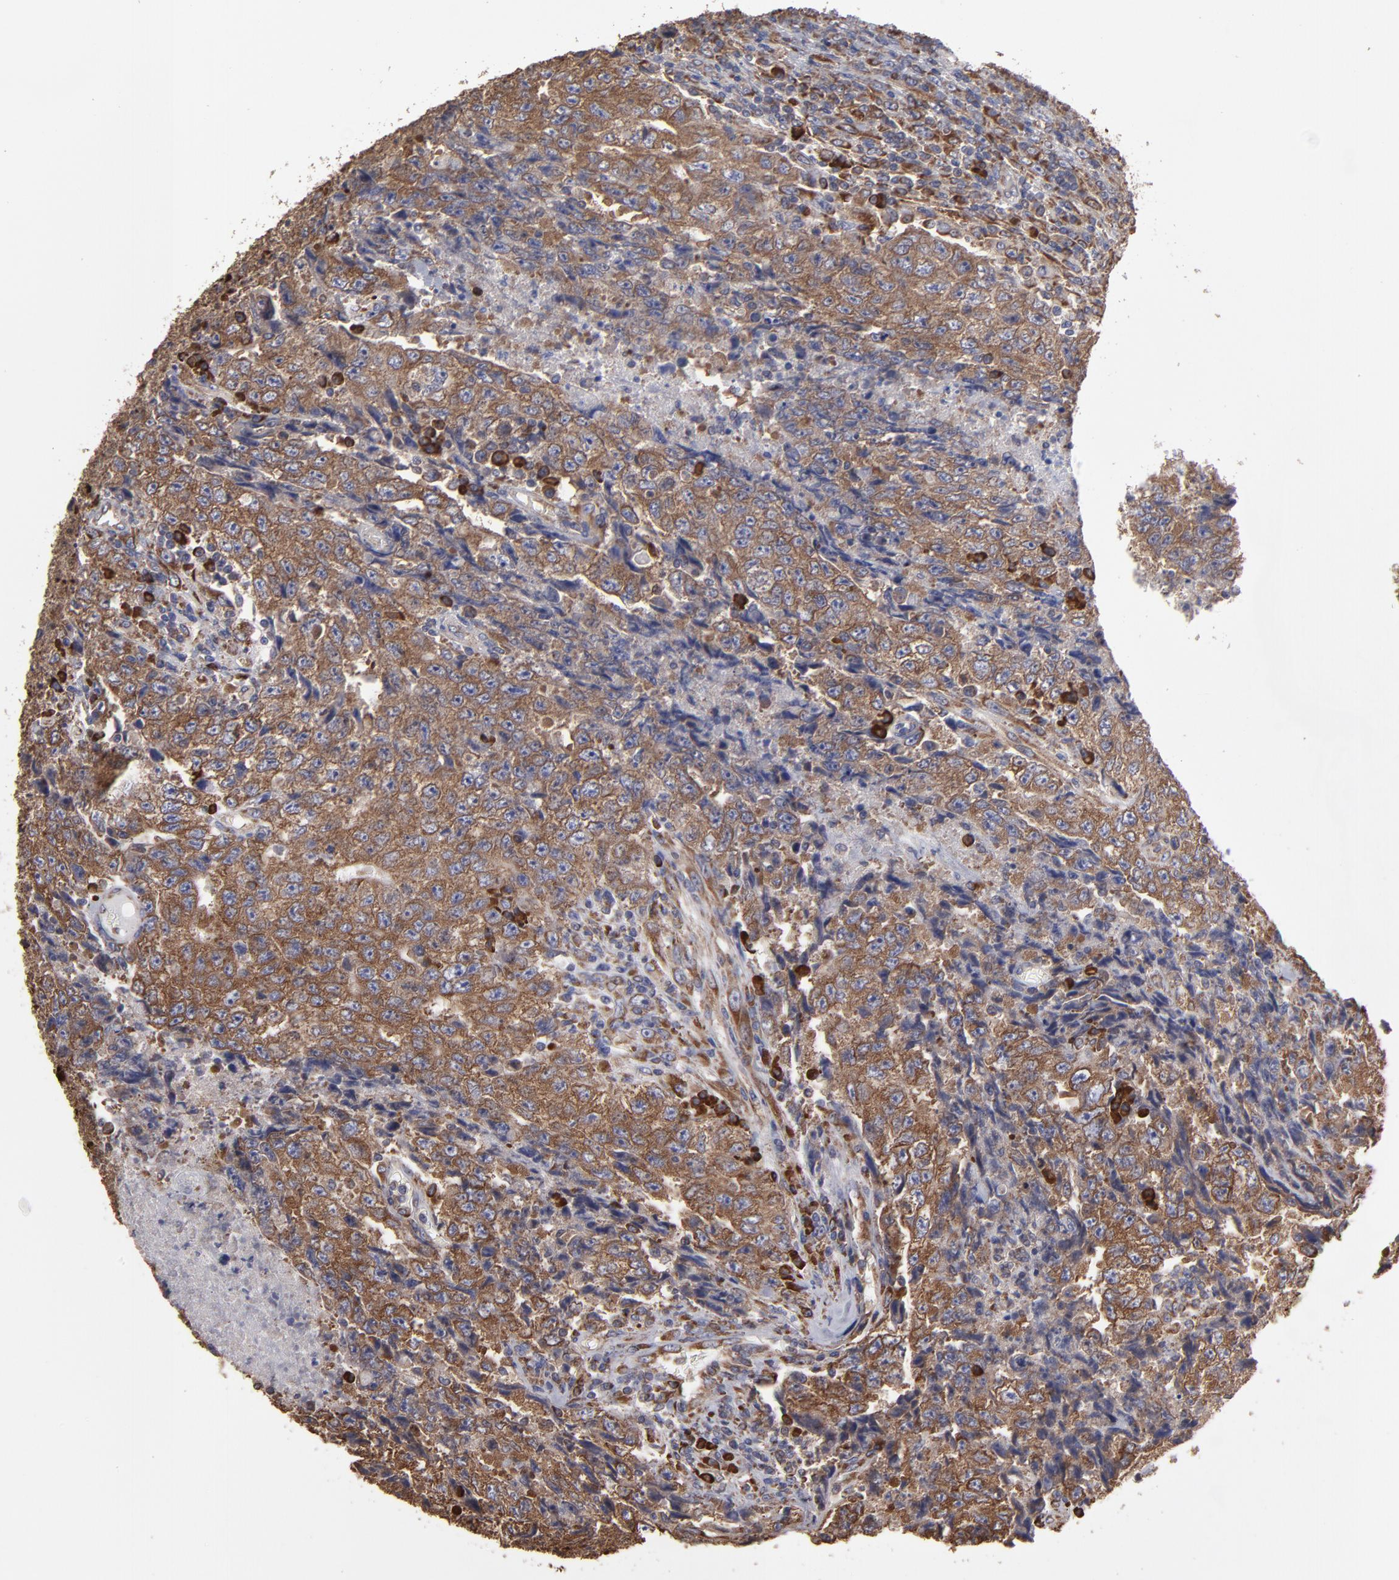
{"staining": {"intensity": "moderate", "quantity": ">75%", "location": "cytoplasmic/membranous"}, "tissue": "testis cancer", "cell_type": "Tumor cells", "image_type": "cancer", "snomed": [{"axis": "morphology", "description": "Necrosis, NOS"}, {"axis": "morphology", "description": "Carcinoma, Embryonal, NOS"}, {"axis": "topography", "description": "Testis"}], "caption": "High-power microscopy captured an immunohistochemistry (IHC) photomicrograph of testis cancer, revealing moderate cytoplasmic/membranous expression in approximately >75% of tumor cells. The staining was performed using DAB, with brown indicating positive protein expression. Nuclei are stained blue with hematoxylin.", "gene": "SND1", "patient": {"sex": "male", "age": 19}}